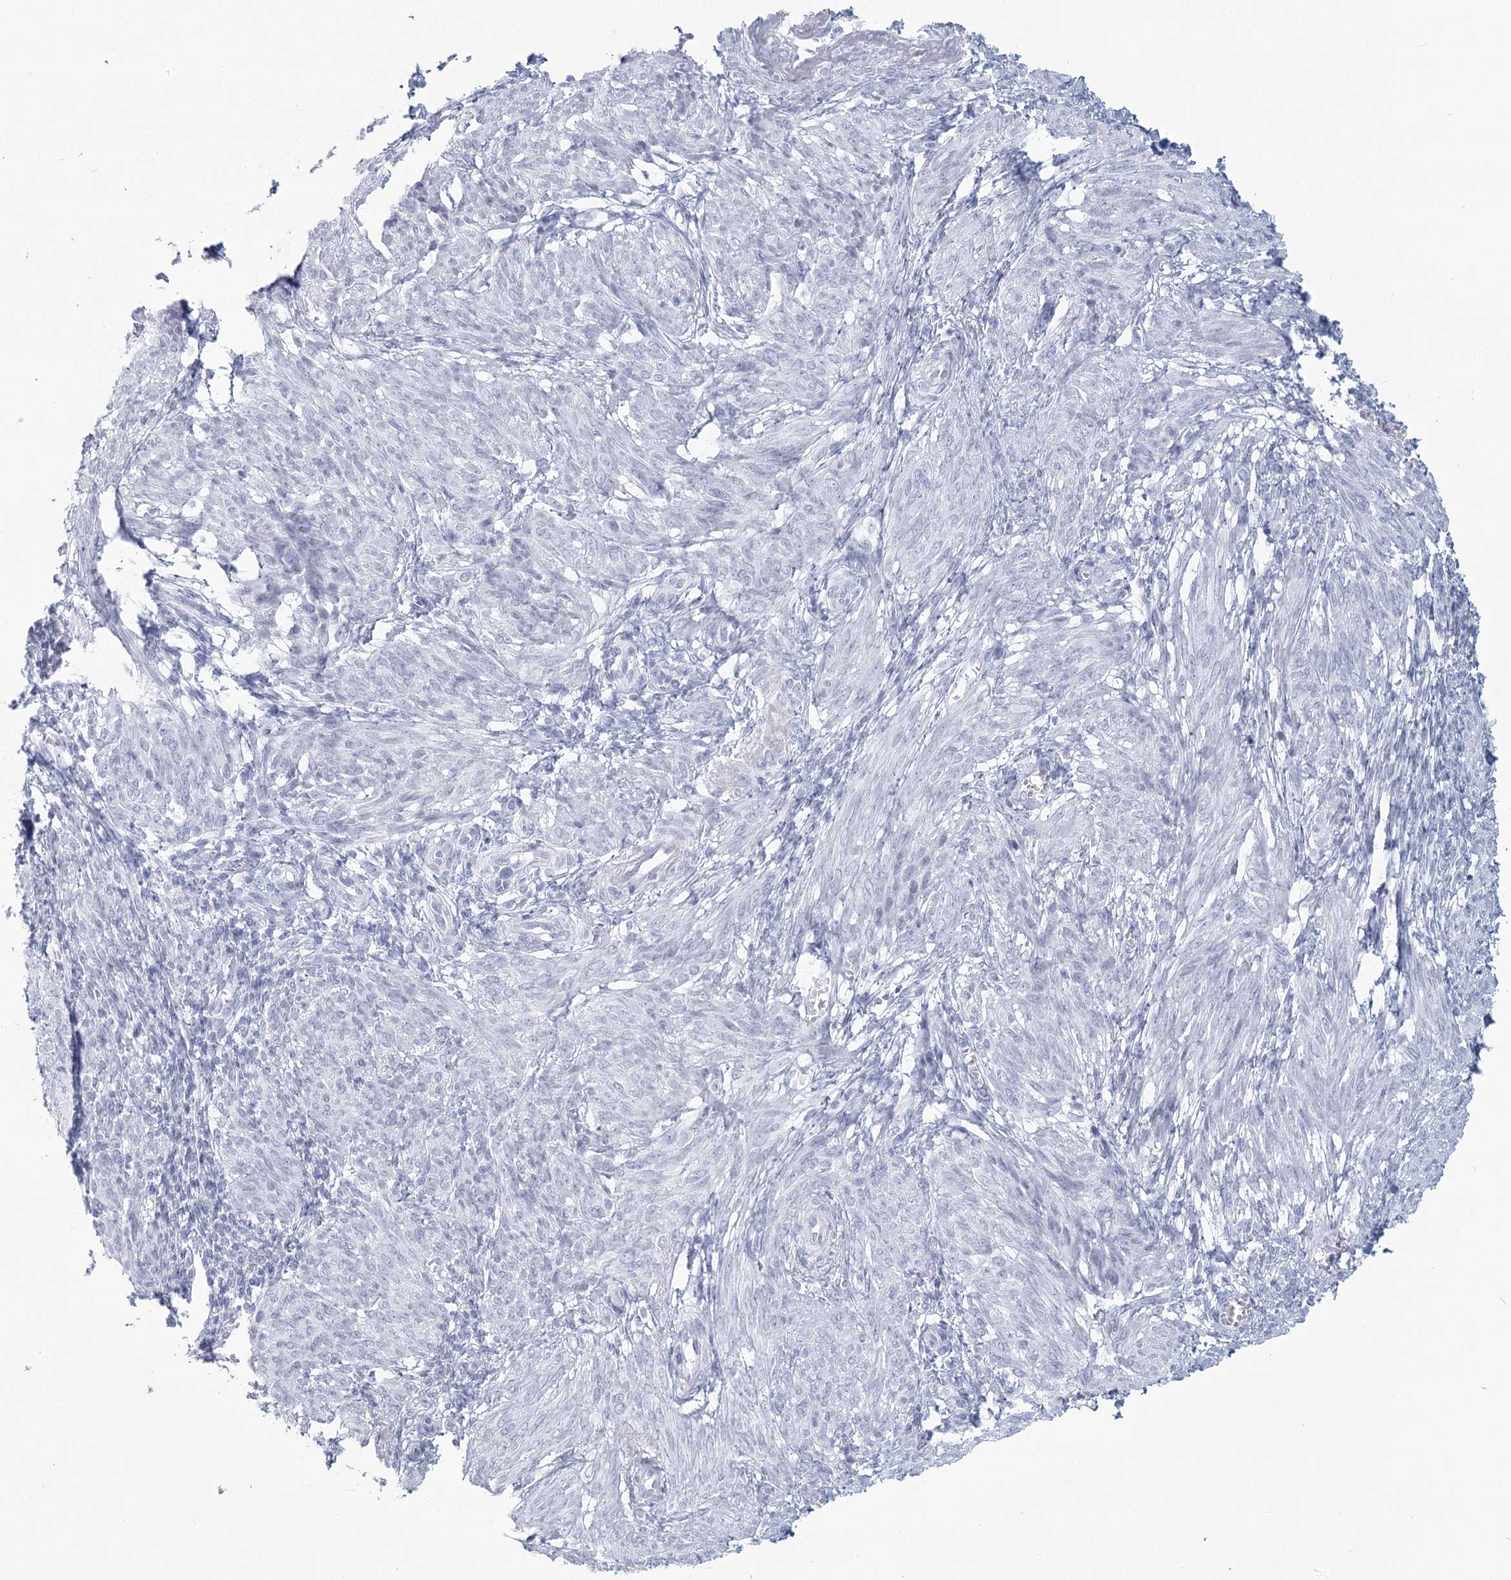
{"staining": {"intensity": "negative", "quantity": "none", "location": "none"}, "tissue": "smooth muscle", "cell_type": "Smooth muscle cells", "image_type": "normal", "snomed": [{"axis": "morphology", "description": "Normal tissue, NOS"}, {"axis": "topography", "description": "Smooth muscle"}], "caption": "An immunohistochemistry photomicrograph of normal smooth muscle is shown. There is no staining in smooth muscle cells of smooth muscle.", "gene": "WNT8B", "patient": {"sex": "female", "age": 39}}